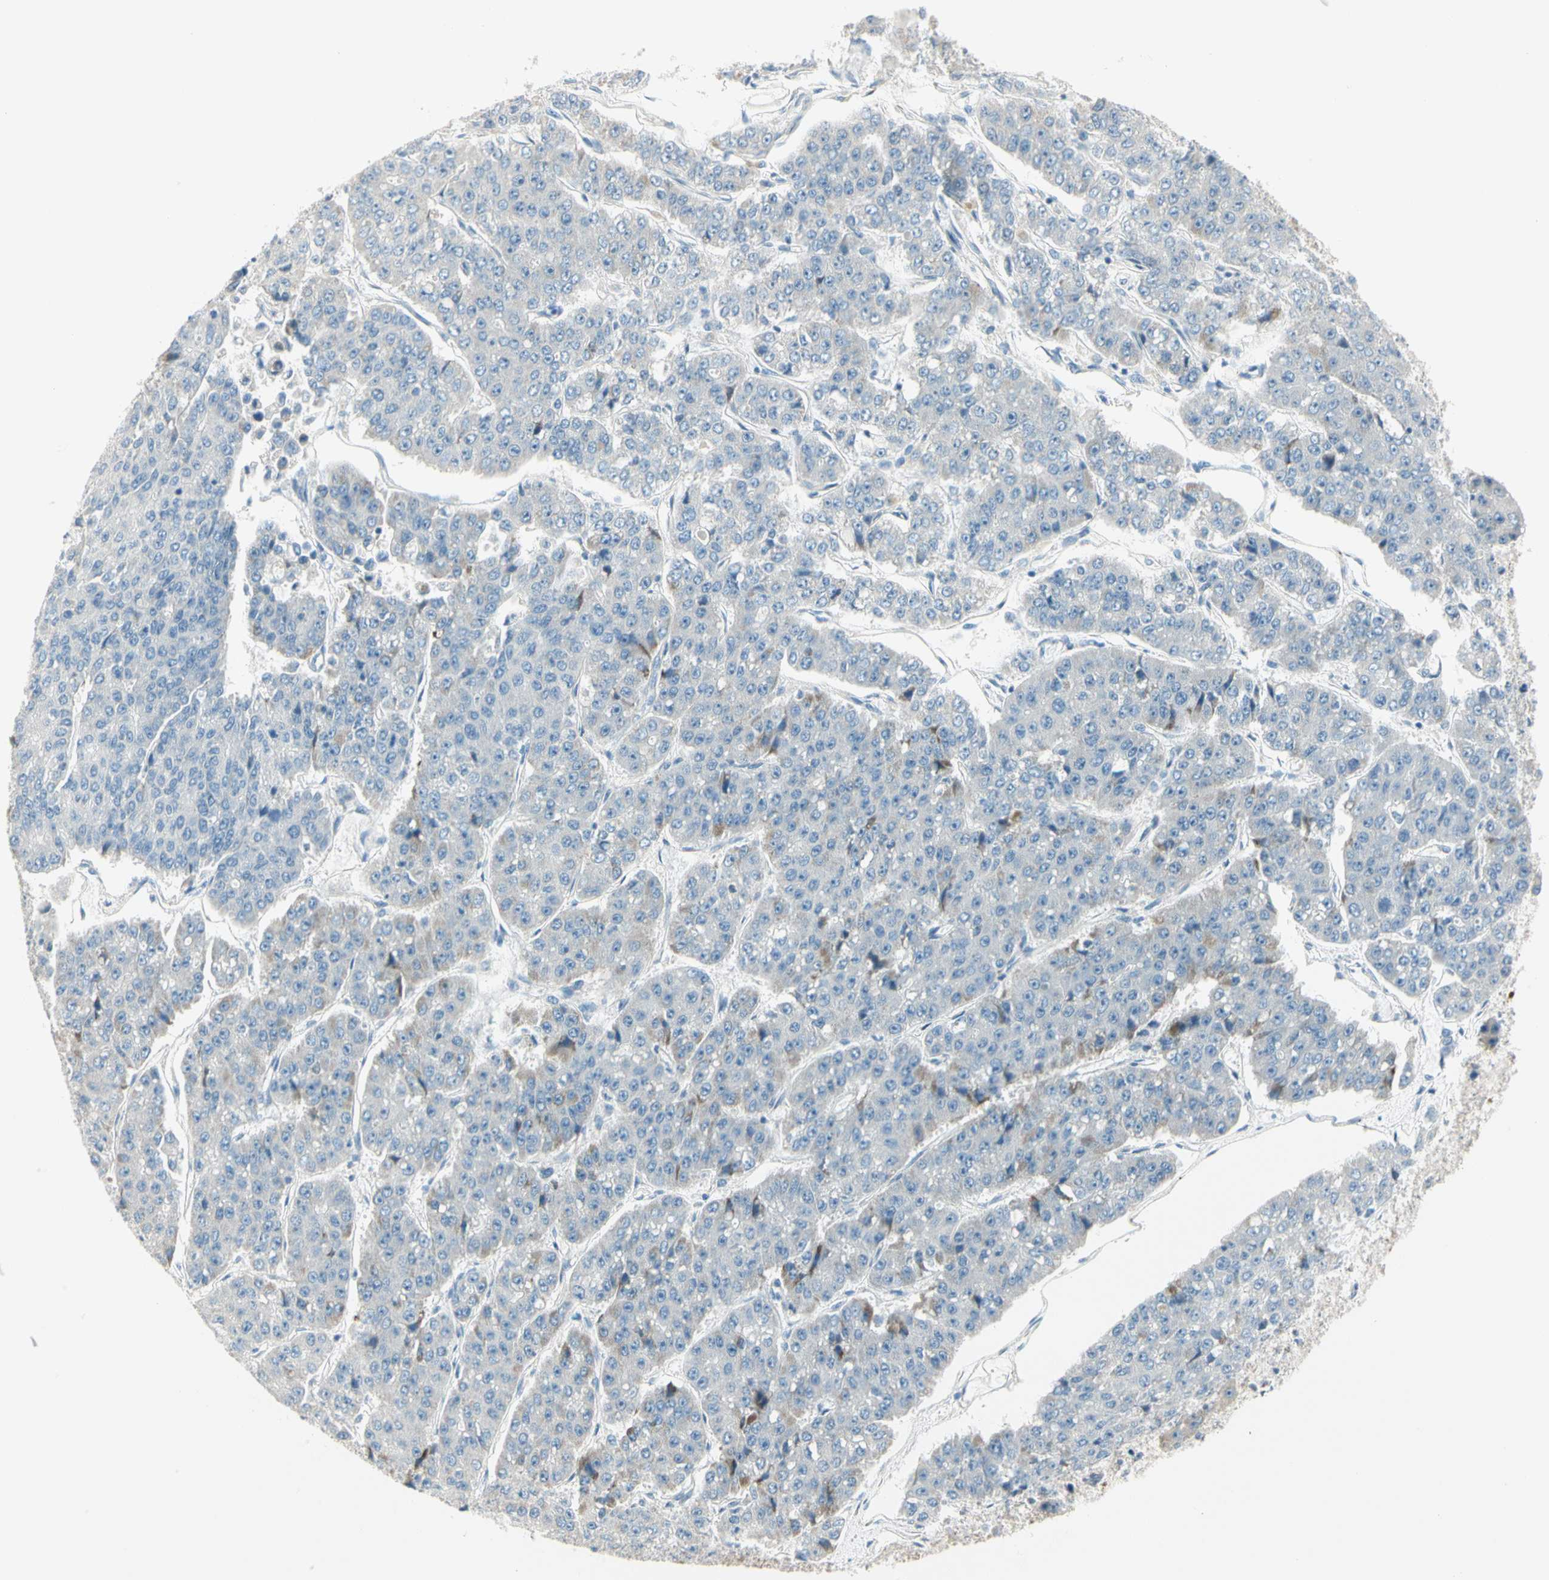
{"staining": {"intensity": "negative", "quantity": "none", "location": "none"}, "tissue": "pancreatic cancer", "cell_type": "Tumor cells", "image_type": "cancer", "snomed": [{"axis": "morphology", "description": "Adenocarcinoma, NOS"}, {"axis": "topography", "description": "Pancreas"}], "caption": "Image shows no significant protein staining in tumor cells of pancreatic cancer.", "gene": "SLC6A15", "patient": {"sex": "male", "age": 50}}